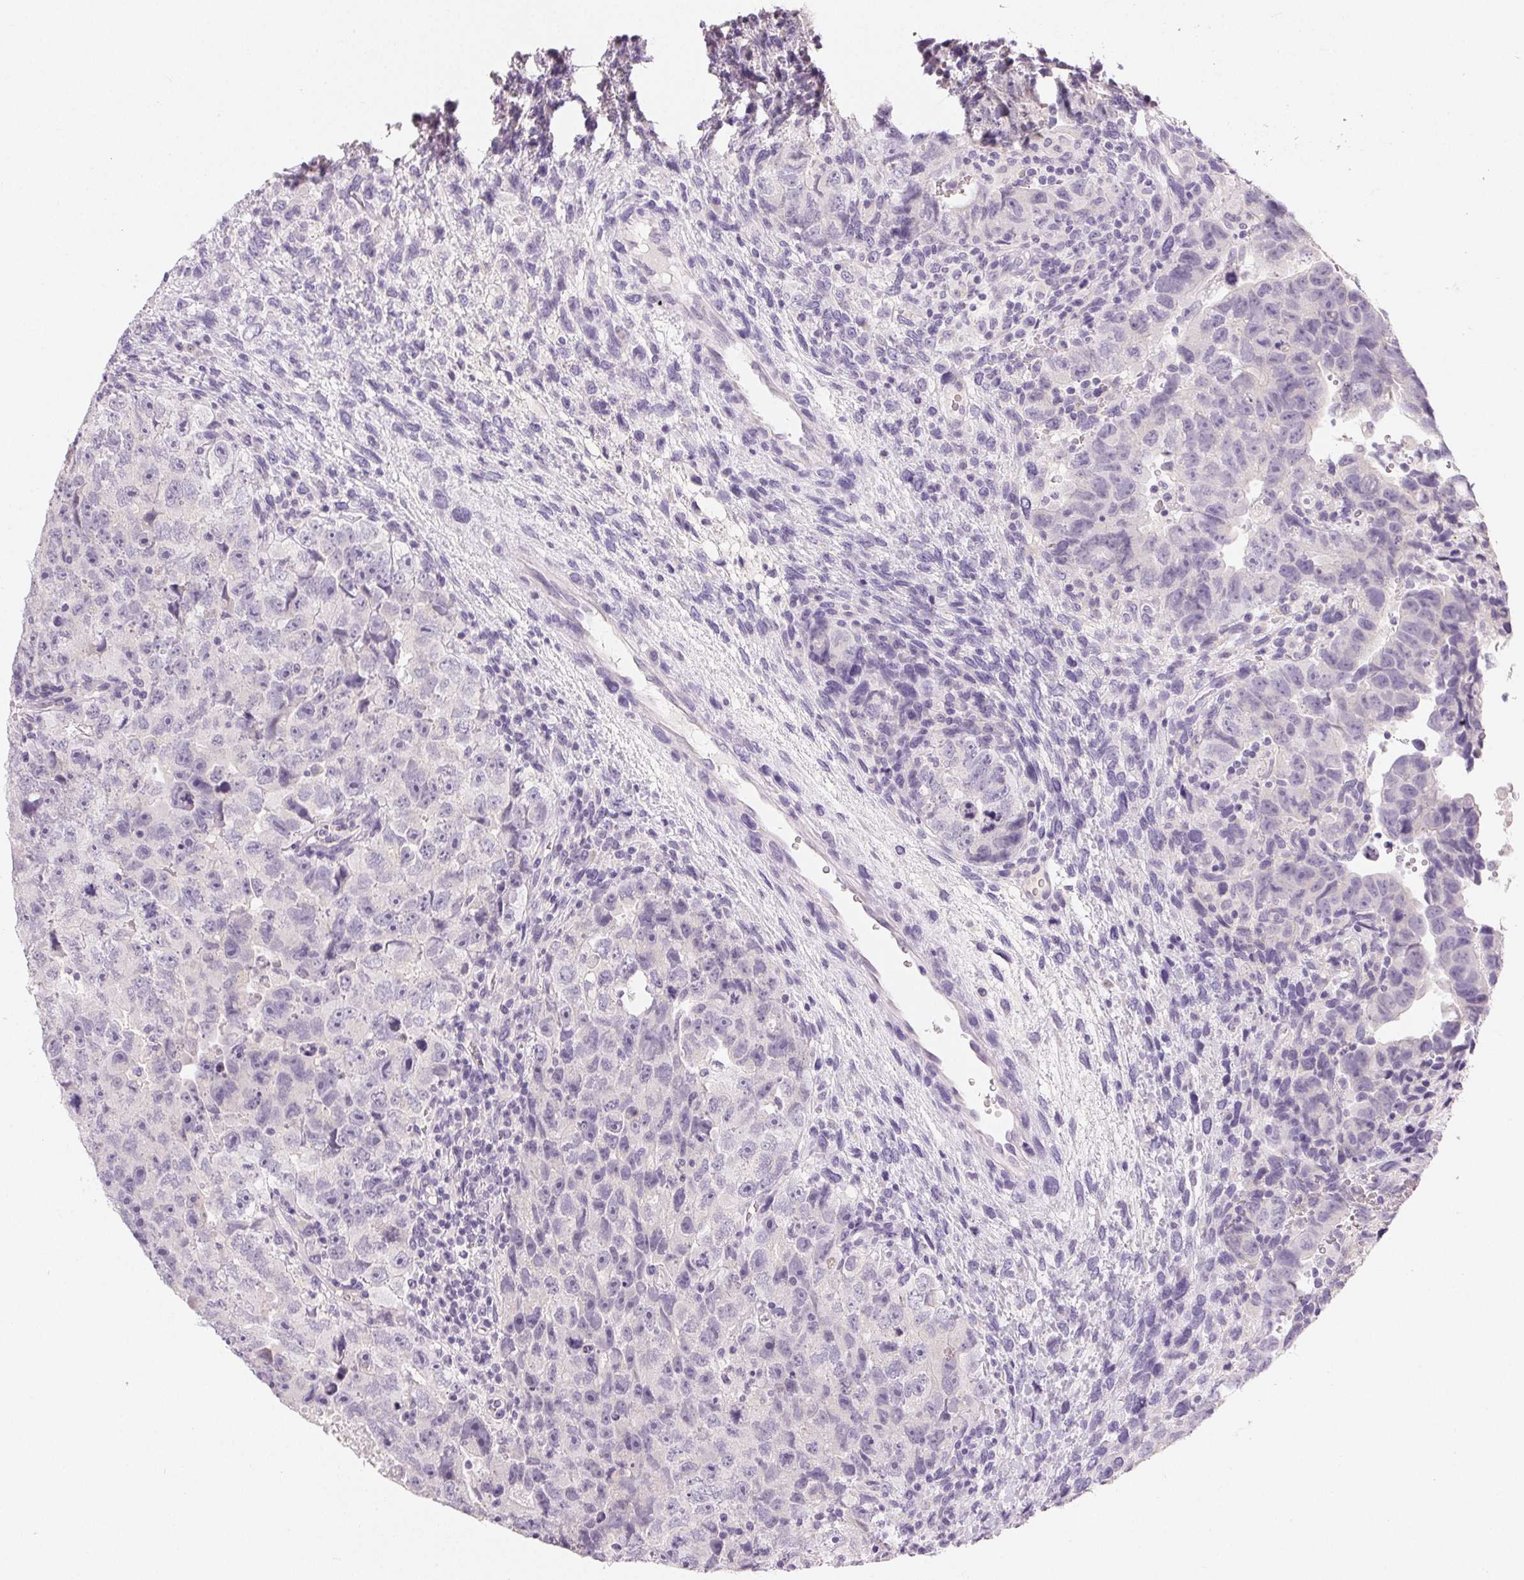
{"staining": {"intensity": "negative", "quantity": "none", "location": "none"}, "tissue": "testis cancer", "cell_type": "Tumor cells", "image_type": "cancer", "snomed": [{"axis": "morphology", "description": "Carcinoma, Embryonal, NOS"}, {"axis": "topography", "description": "Testis"}], "caption": "IHC of human testis cancer (embryonal carcinoma) shows no expression in tumor cells.", "gene": "MIOX", "patient": {"sex": "male", "age": 24}}